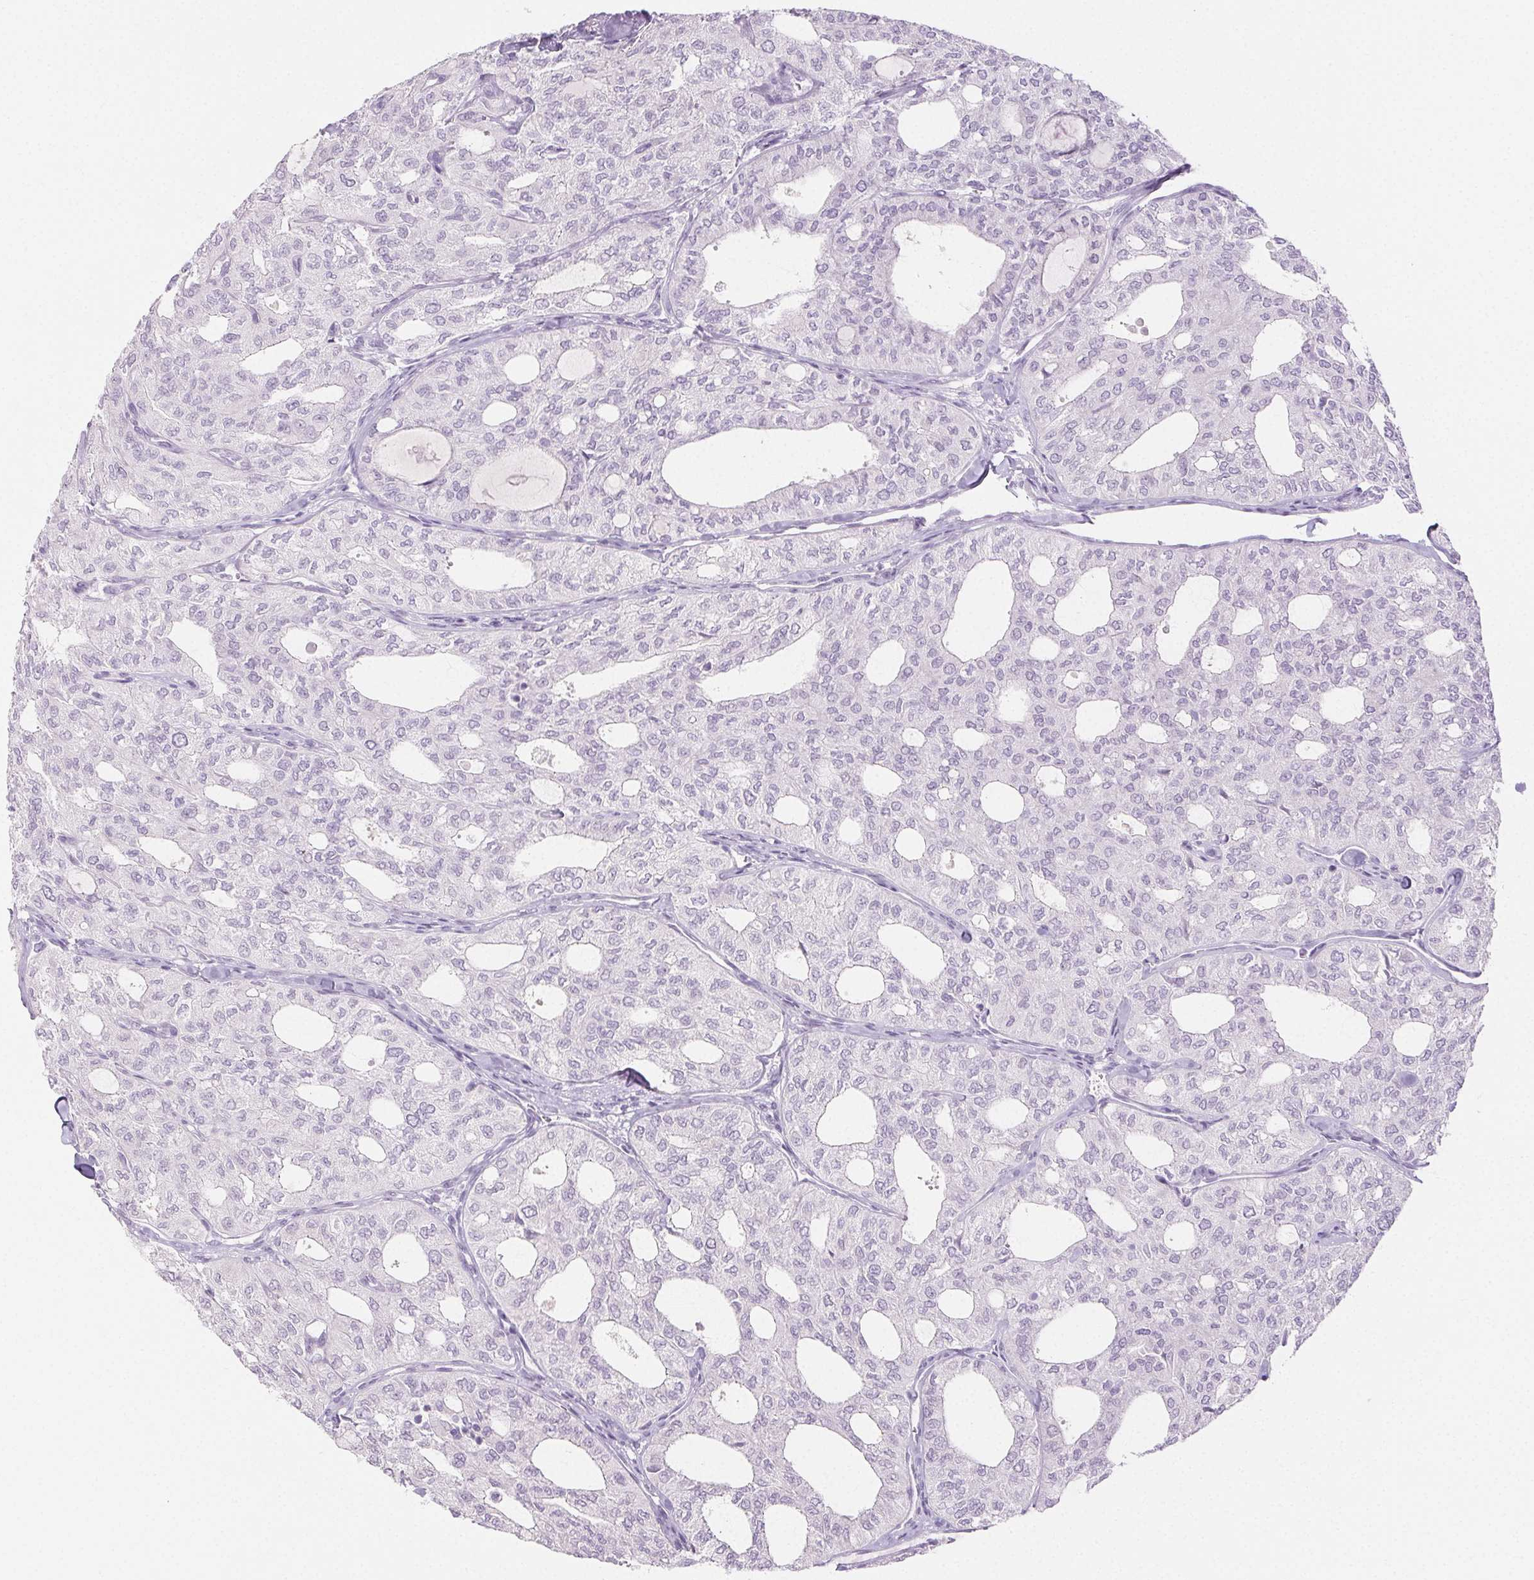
{"staining": {"intensity": "negative", "quantity": "none", "location": "none"}, "tissue": "thyroid cancer", "cell_type": "Tumor cells", "image_type": "cancer", "snomed": [{"axis": "morphology", "description": "Follicular adenoma carcinoma, NOS"}, {"axis": "topography", "description": "Thyroid gland"}], "caption": "This photomicrograph is of follicular adenoma carcinoma (thyroid) stained with immunohistochemistry to label a protein in brown with the nuclei are counter-stained blue. There is no positivity in tumor cells.", "gene": "PI3", "patient": {"sex": "male", "age": 75}}